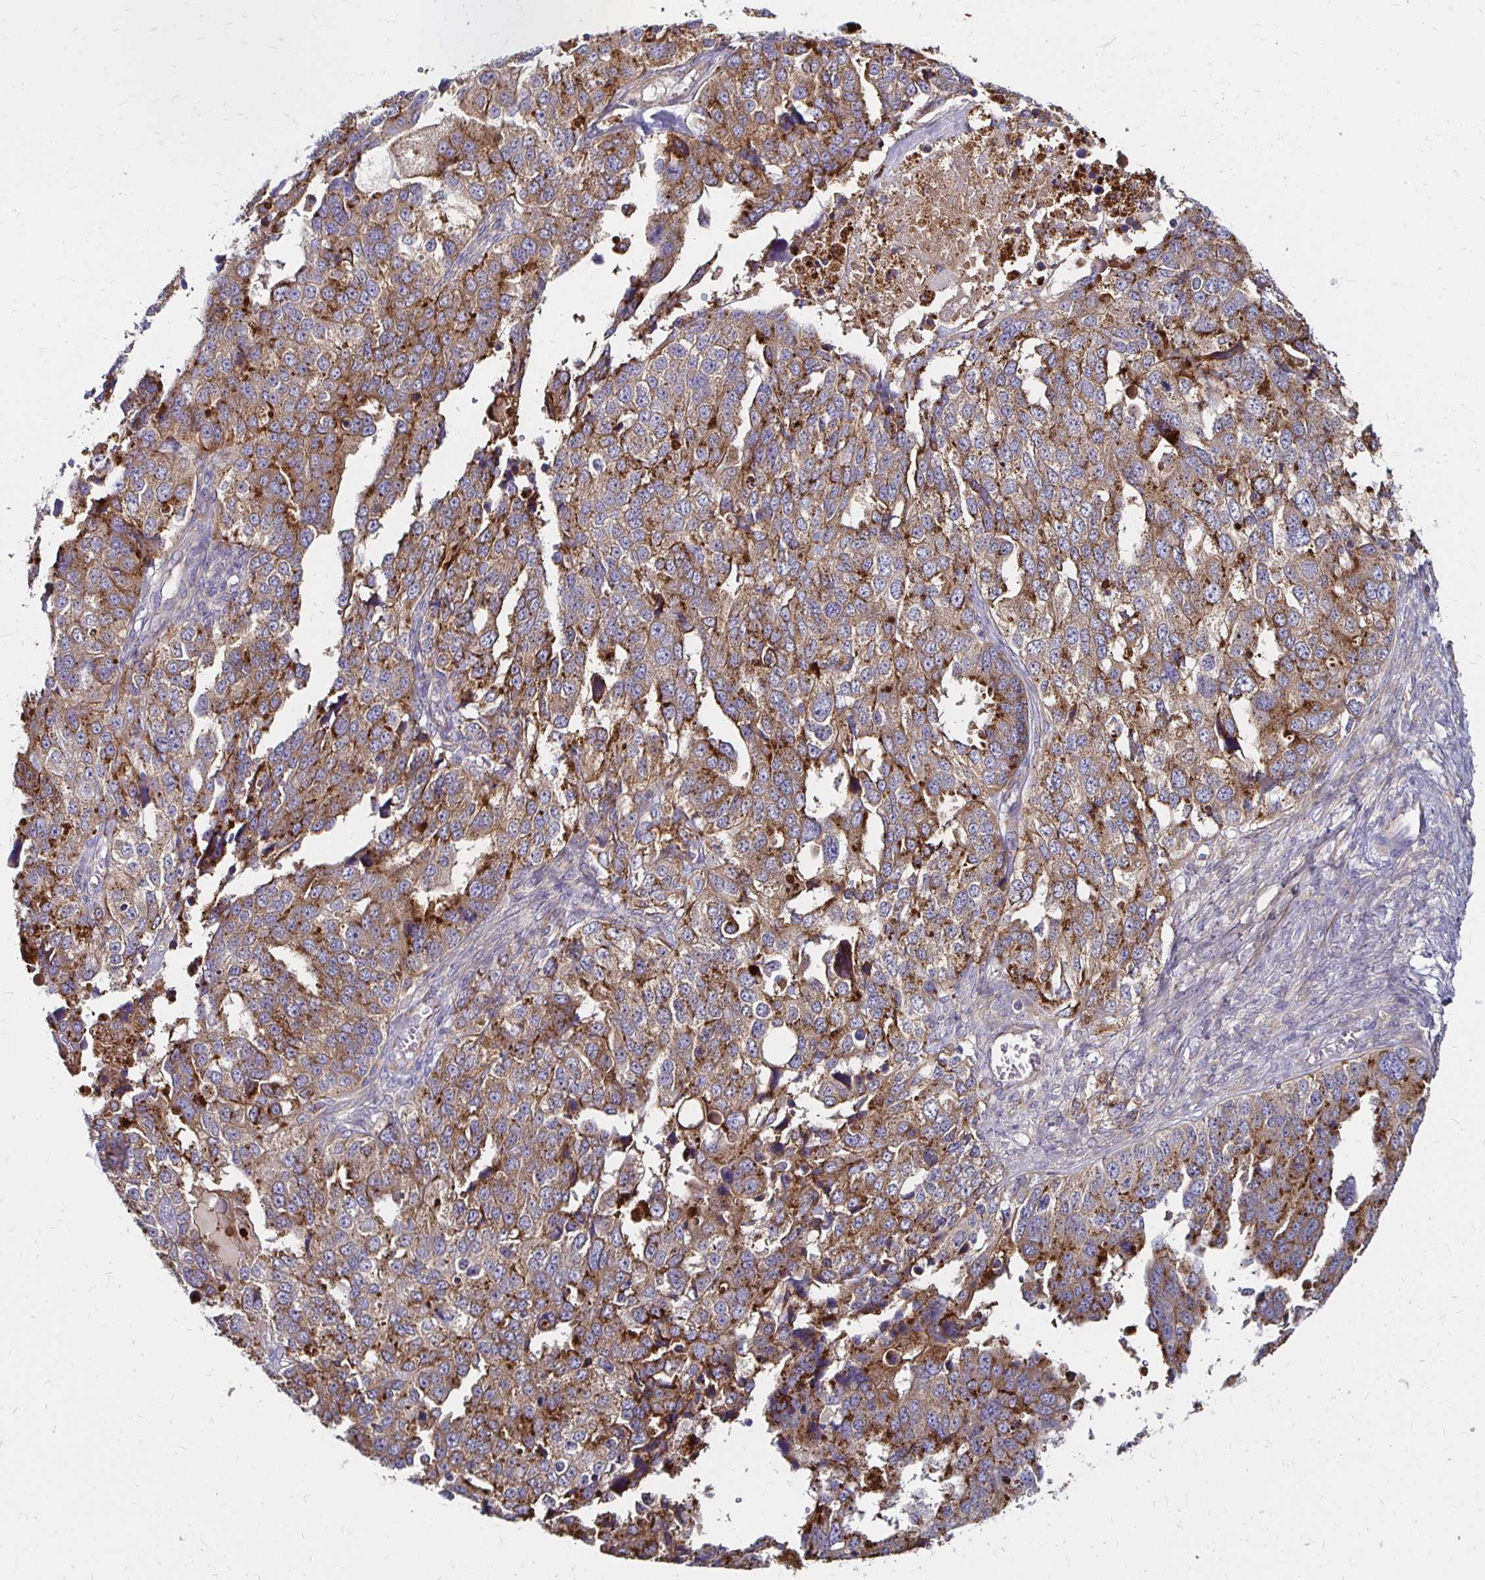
{"staining": {"intensity": "moderate", "quantity": ">75%", "location": "cytoplasmic/membranous"}, "tissue": "ovarian cancer", "cell_type": "Tumor cells", "image_type": "cancer", "snomed": [{"axis": "morphology", "description": "Cystadenocarcinoma, serous, NOS"}, {"axis": "topography", "description": "Ovary"}], "caption": "This micrograph reveals IHC staining of ovarian cancer, with medium moderate cytoplasmic/membranous expression in about >75% of tumor cells.", "gene": "NCSTN", "patient": {"sex": "female", "age": 76}}